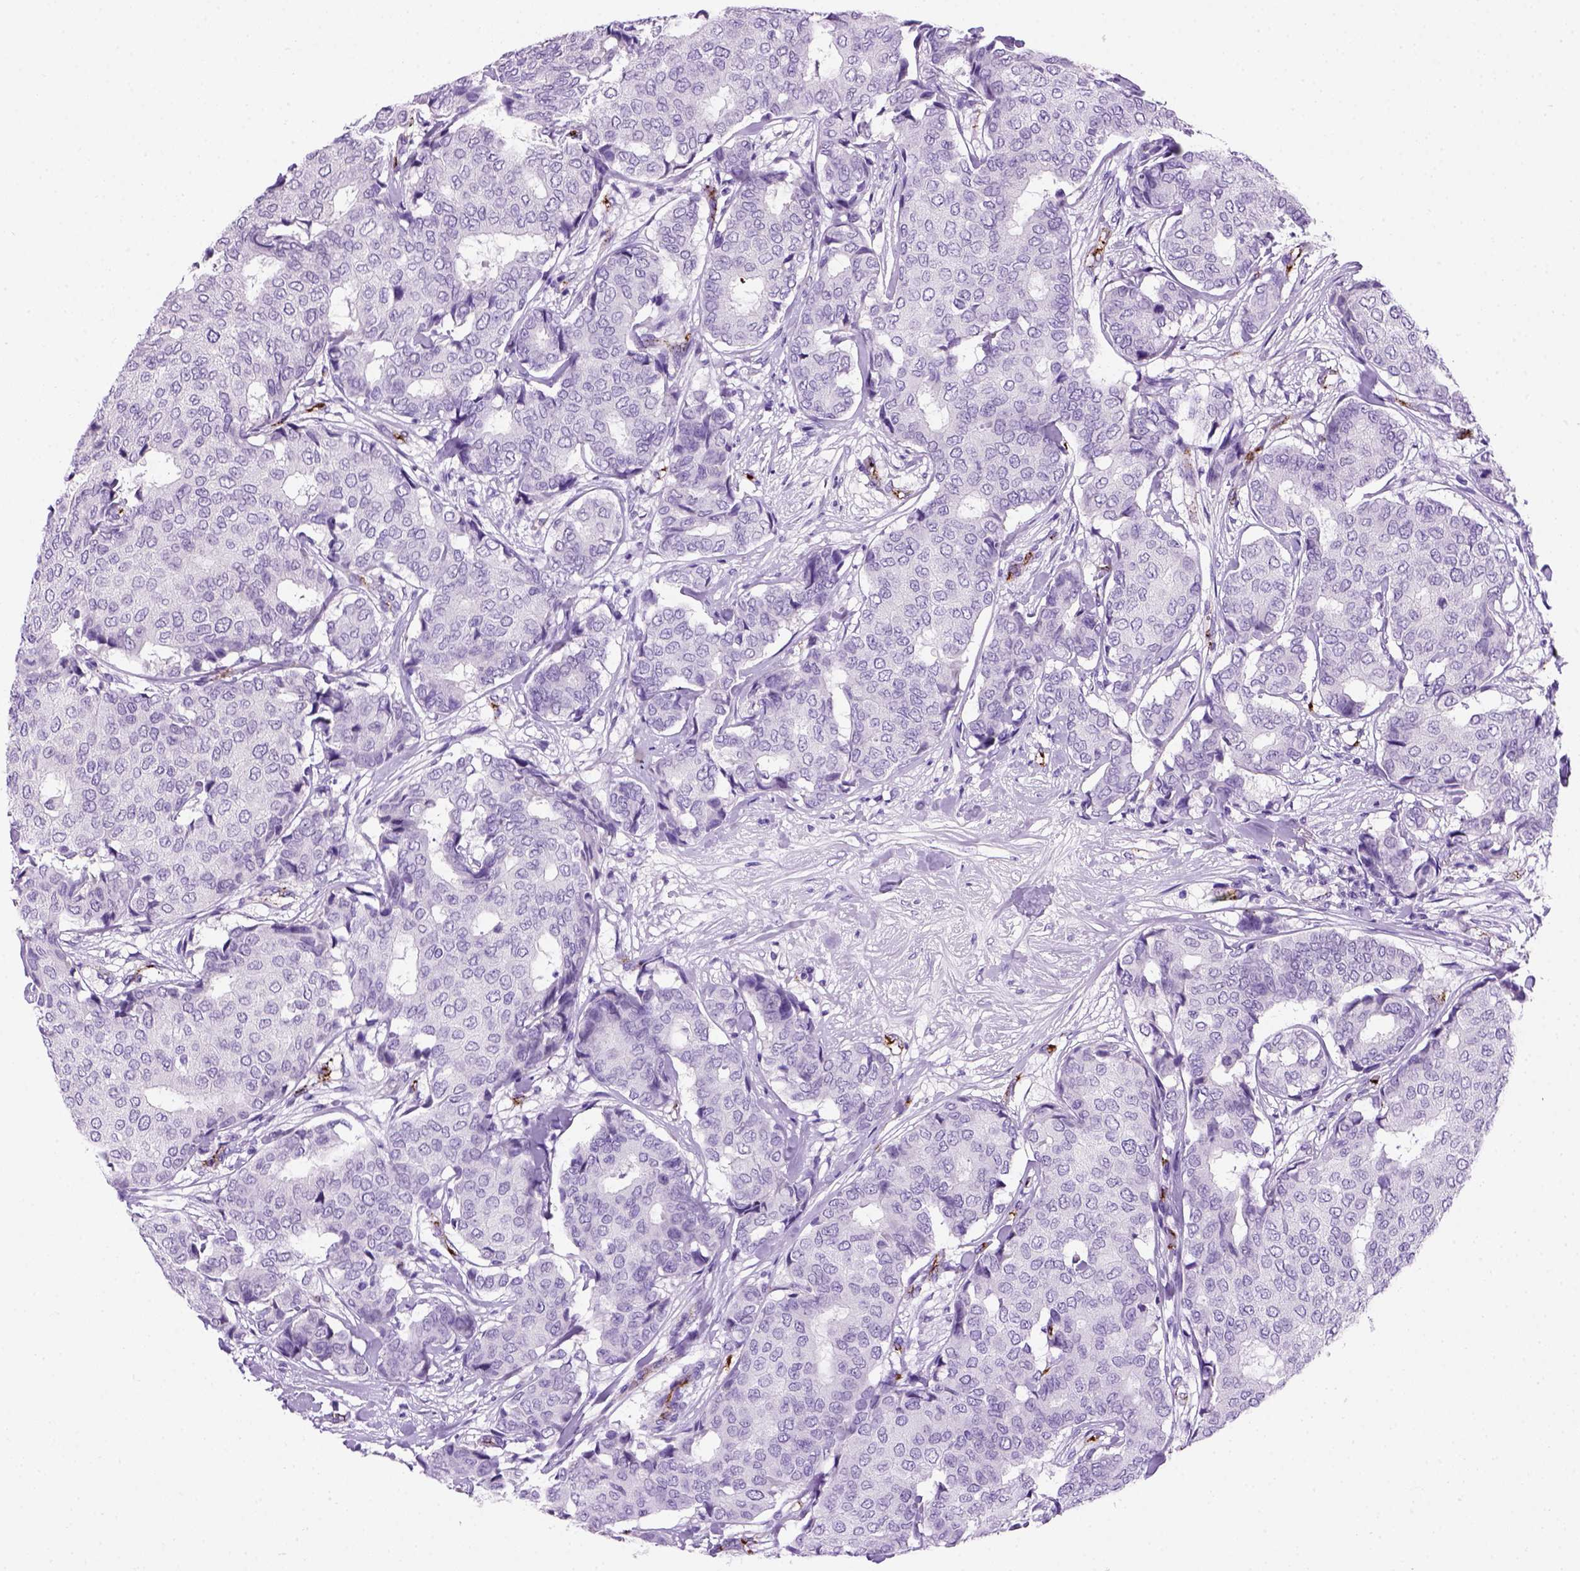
{"staining": {"intensity": "negative", "quantity": "none", "location": "none"}, "tissue": "breast cancer", "cell_type": "Tumor cells", "image_type": "cancer", "snomed": [{"axis": "morphology", "description": "Duct carcinoma"}, {"axis": "topography", "description": "Breast"}], "caption": "There is no significant positivity in tumor cells of infiltrating ductal carcinoma (breast).", "gene": "VWF", "patient": {"sex": "female", "age": 75}}